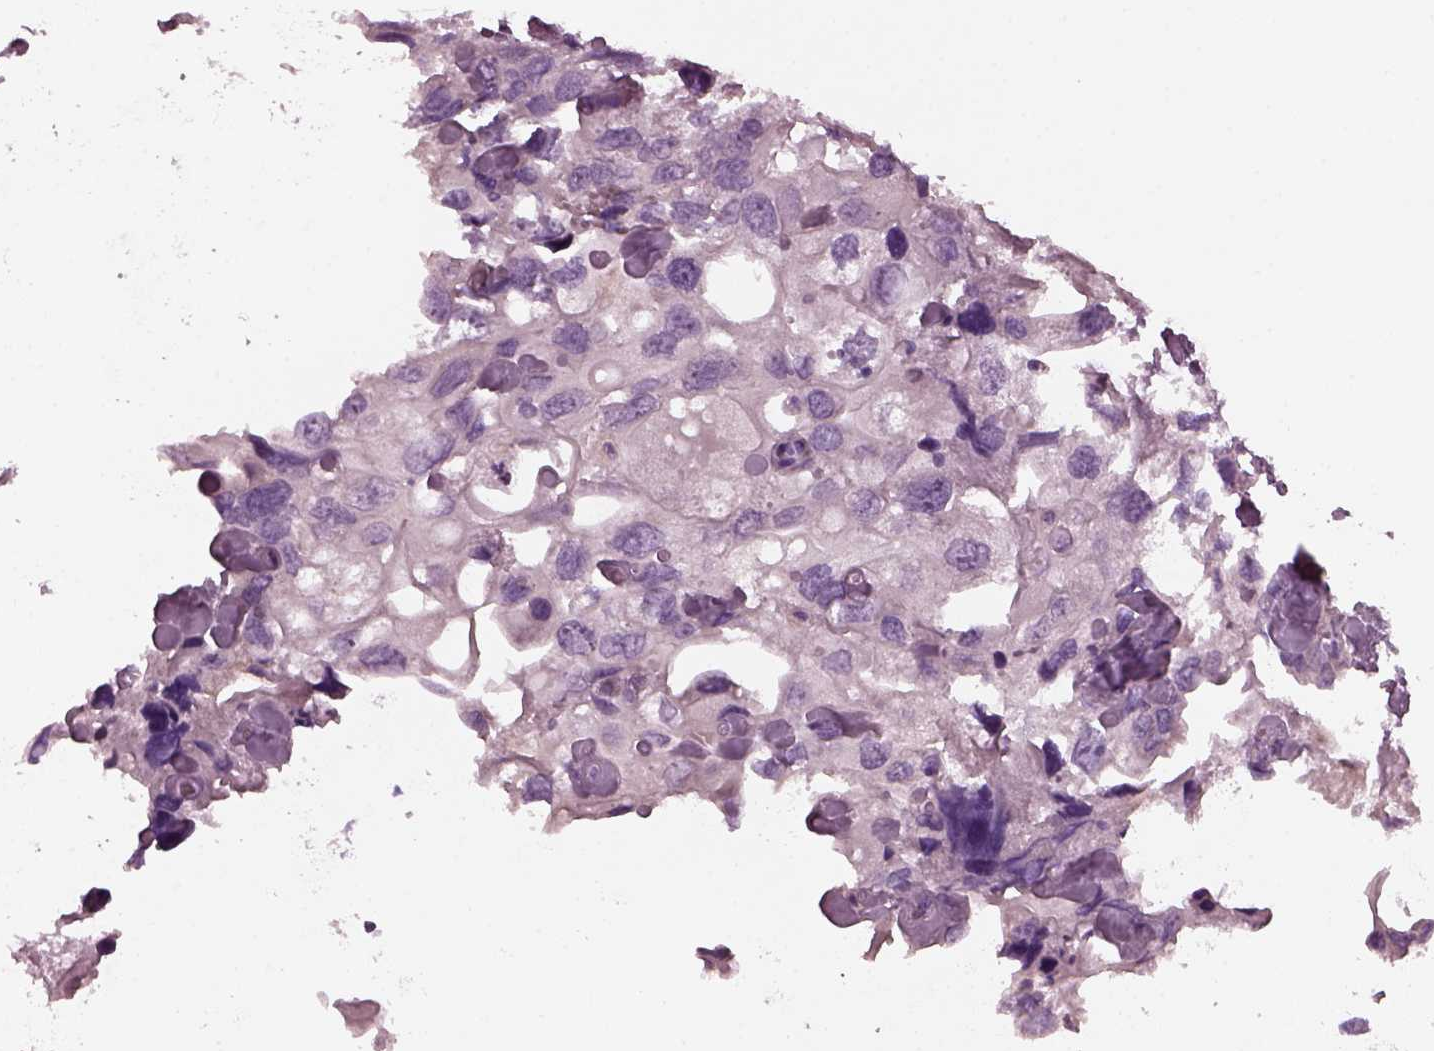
{"staining": {"intensity": "negative", "quantity": "none", "location": "none"}, "tissue": "urothelial cancer", "cell_type": "Tumor cells", "image_type": "cancer", "snomed": [{"axis": "morphology", "description": "Urothelial carcinoma, High grade"}, {"axis": "topography", "description": "Urinary bladder"}], "caption": "Urothelial carcinoma (high-grade) stained for a protein using immunohistochemistry demonstrates no expression tumor cells.", "gene": "SHTN1", "patient": {"sex": "male", "age": 59}}